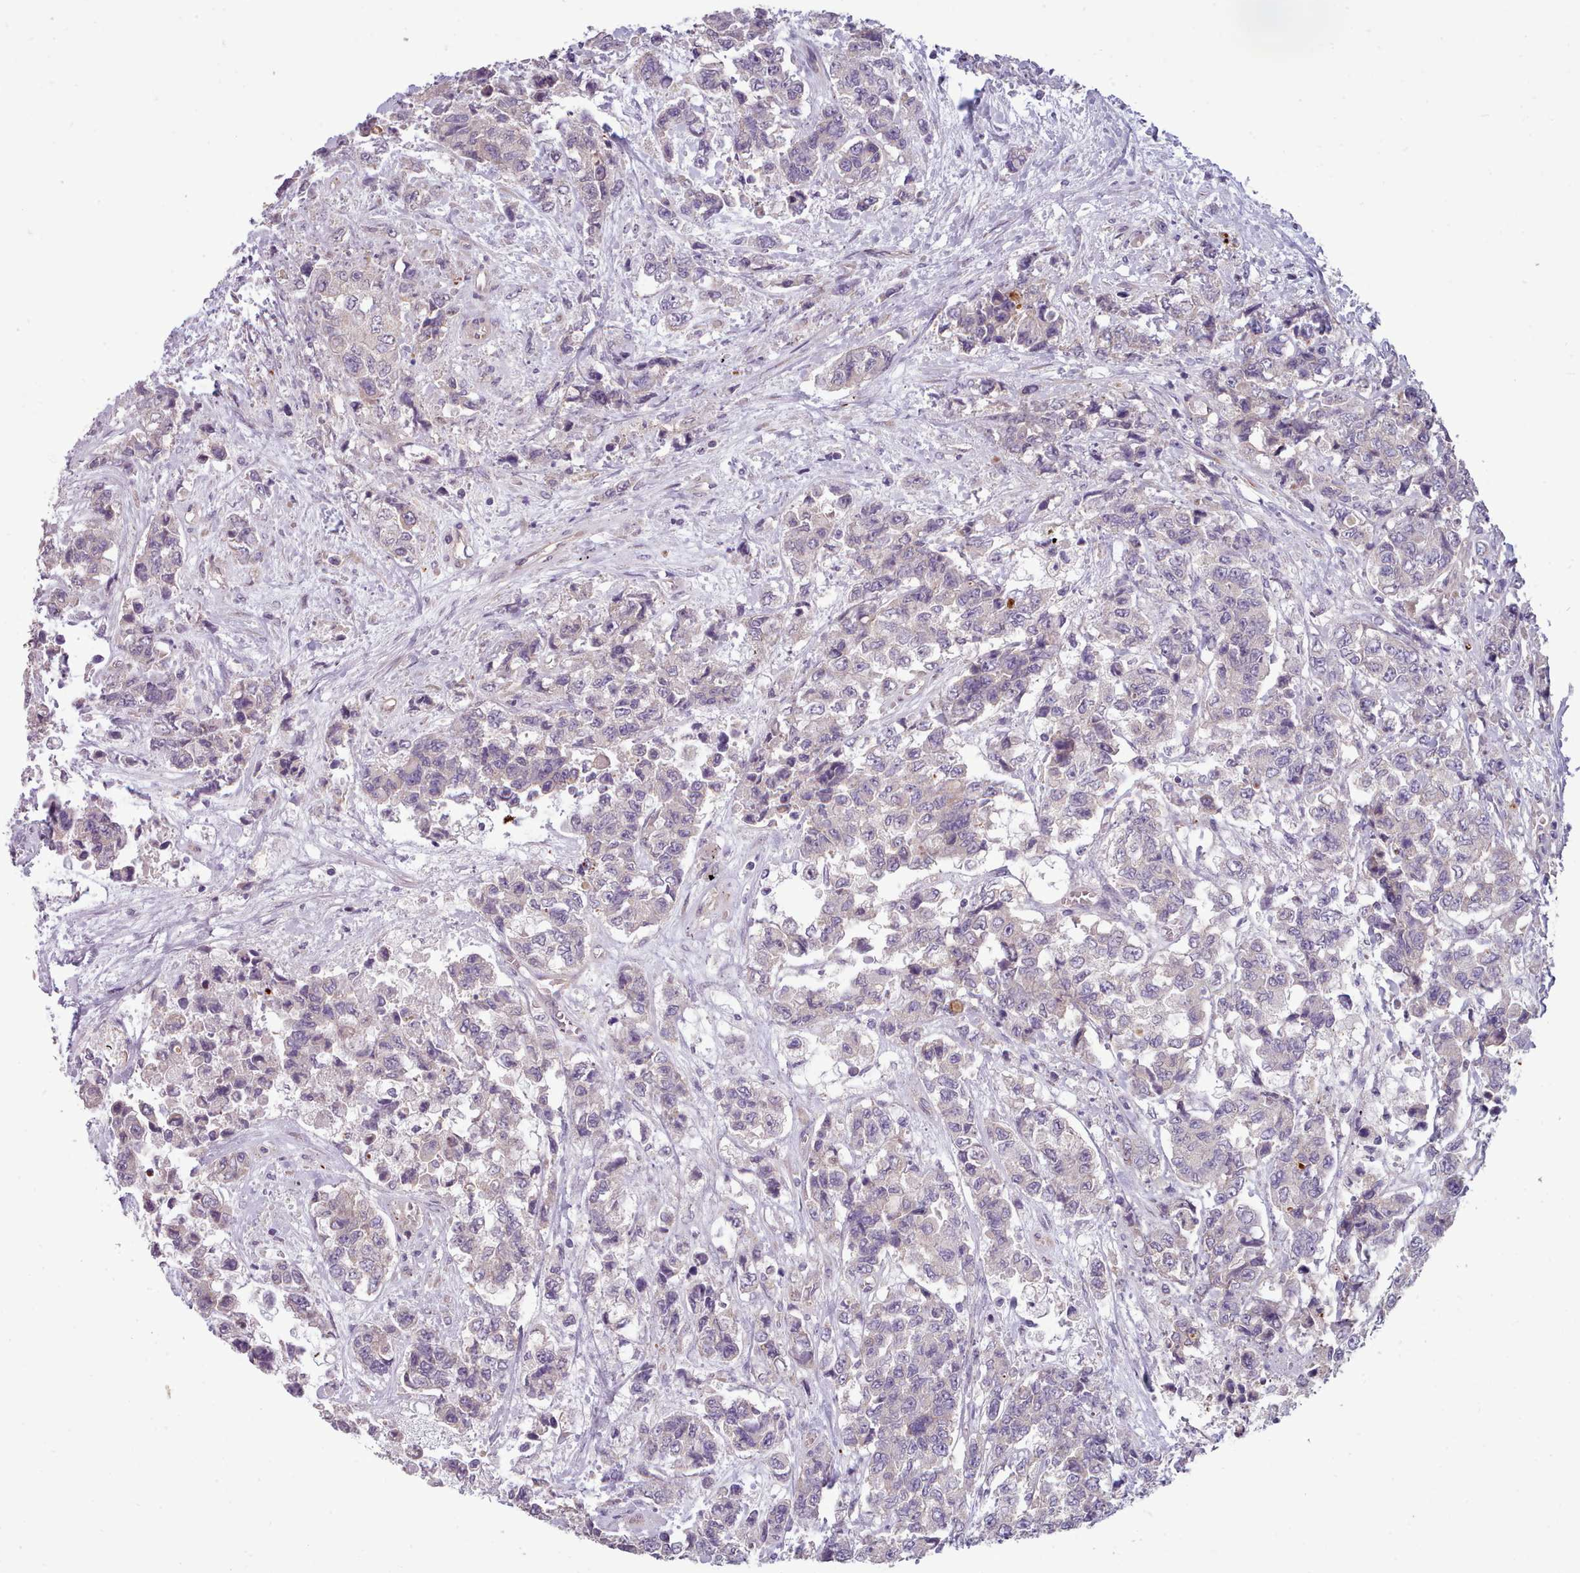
{"staining": {"intensity": "negative", "quantity": "none", "location": "none"}, "tissue": "urothelial cancer", "cell_type": "Tumor cells", "image_type": "cancer", "snomed": [{"axis": "morphology", "description": "Urothelial carcinoma, High grade"}, {"axis": "topography", "description": "Urinary bladder"}], "caption": "A high-resolution photomicrograph shows immunohistochemistry staining of urothelial cancer, which exhibits no significant staining in tumor cells.", "gene": "DPF1", "patient": {"sex": "female", "age": 78}}